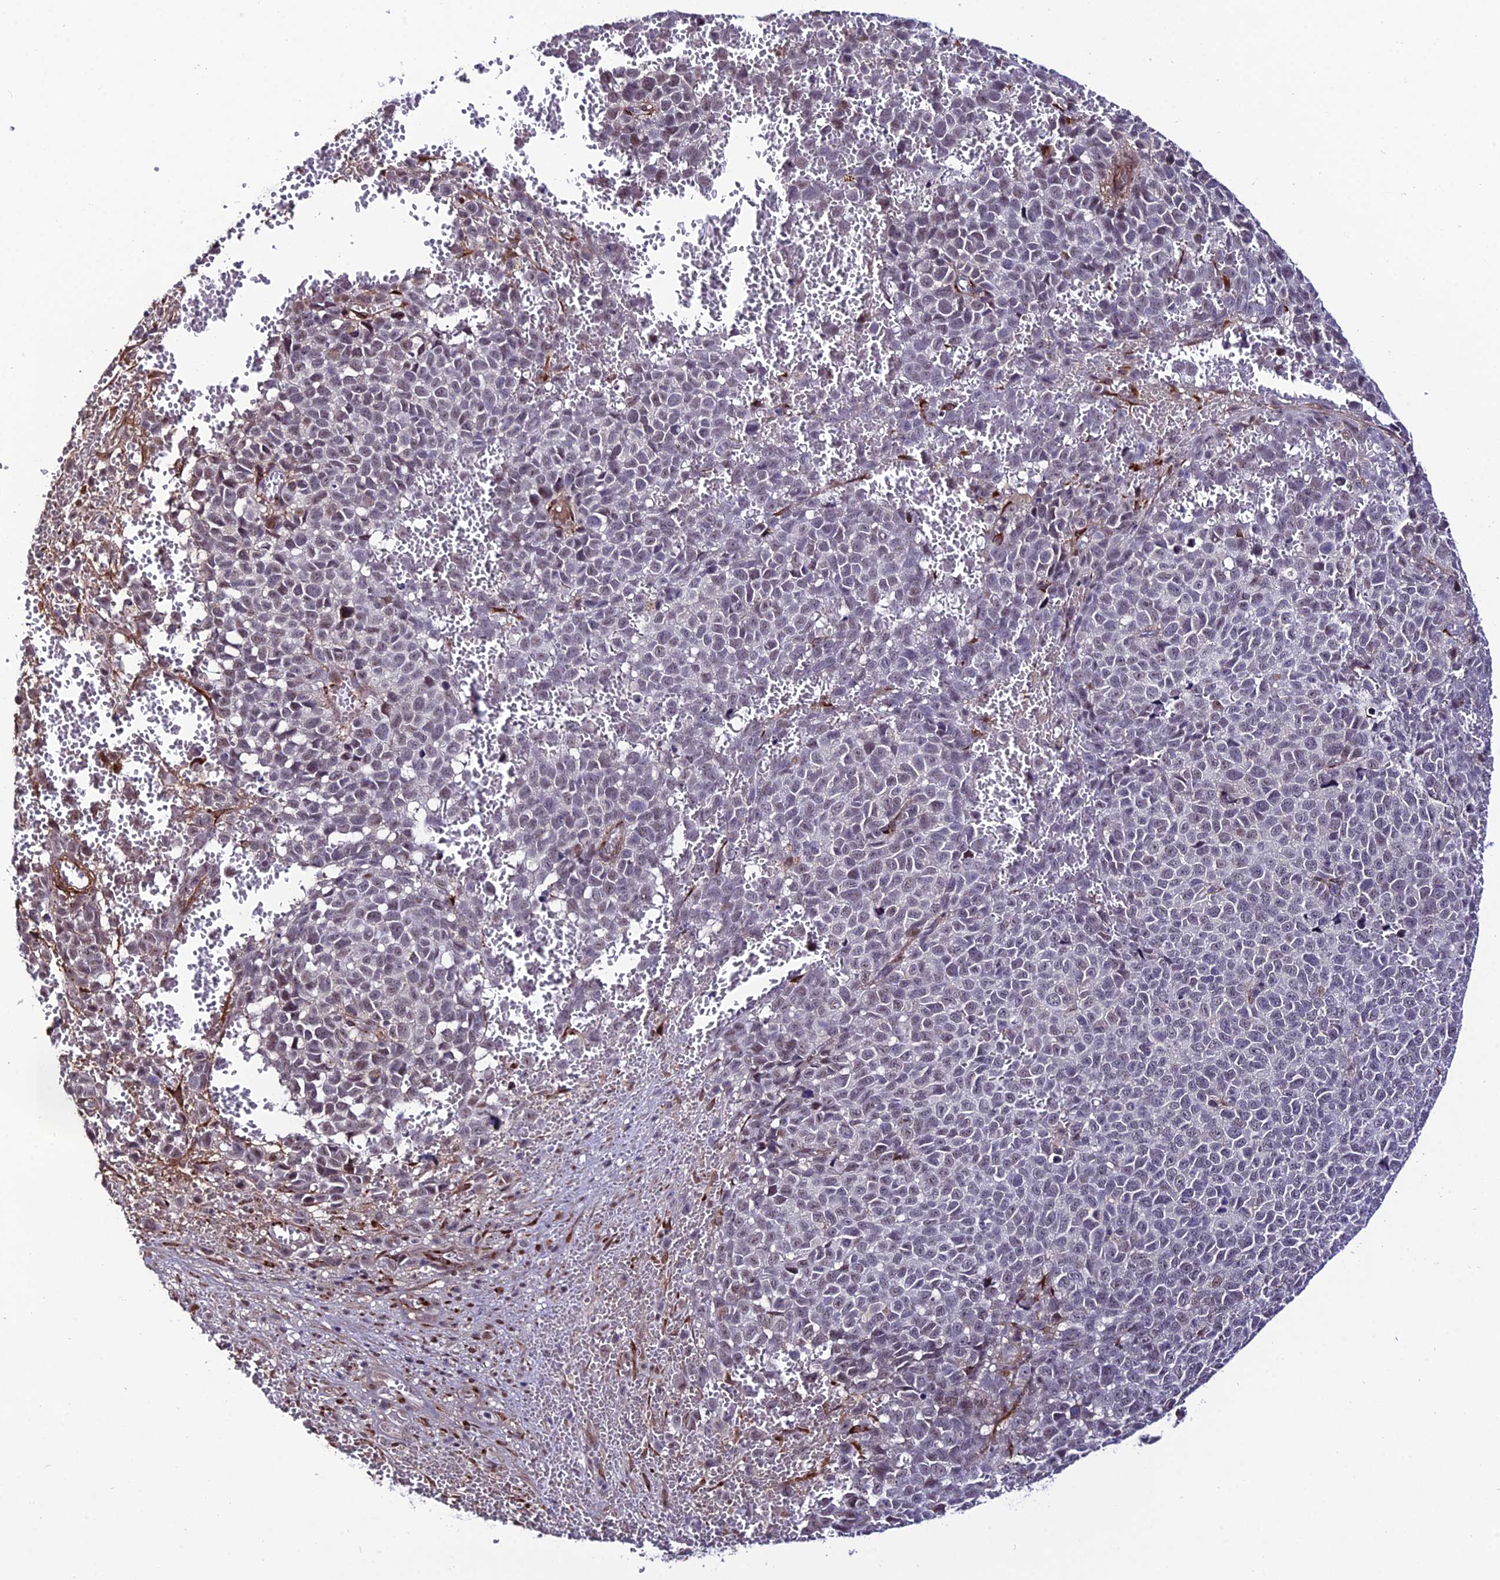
{"staining": {"intensity": "weak", "quantity": "<25%", "location": "nuclear"}, "tissue": "melanoma", "cell_type": "Tumor cells", "image_type": "cancer", "snomed": [{"axis": "morphology", "description": "Malignant melanoma, NOS"}, {"axis": "topography", "description": "Nose, NOS"}], "caption": "Tumor cells are negative for protein expression in human malignant melanoma.", "gene": "SYT15", "patient": {"sex": "female", "age": 48}}